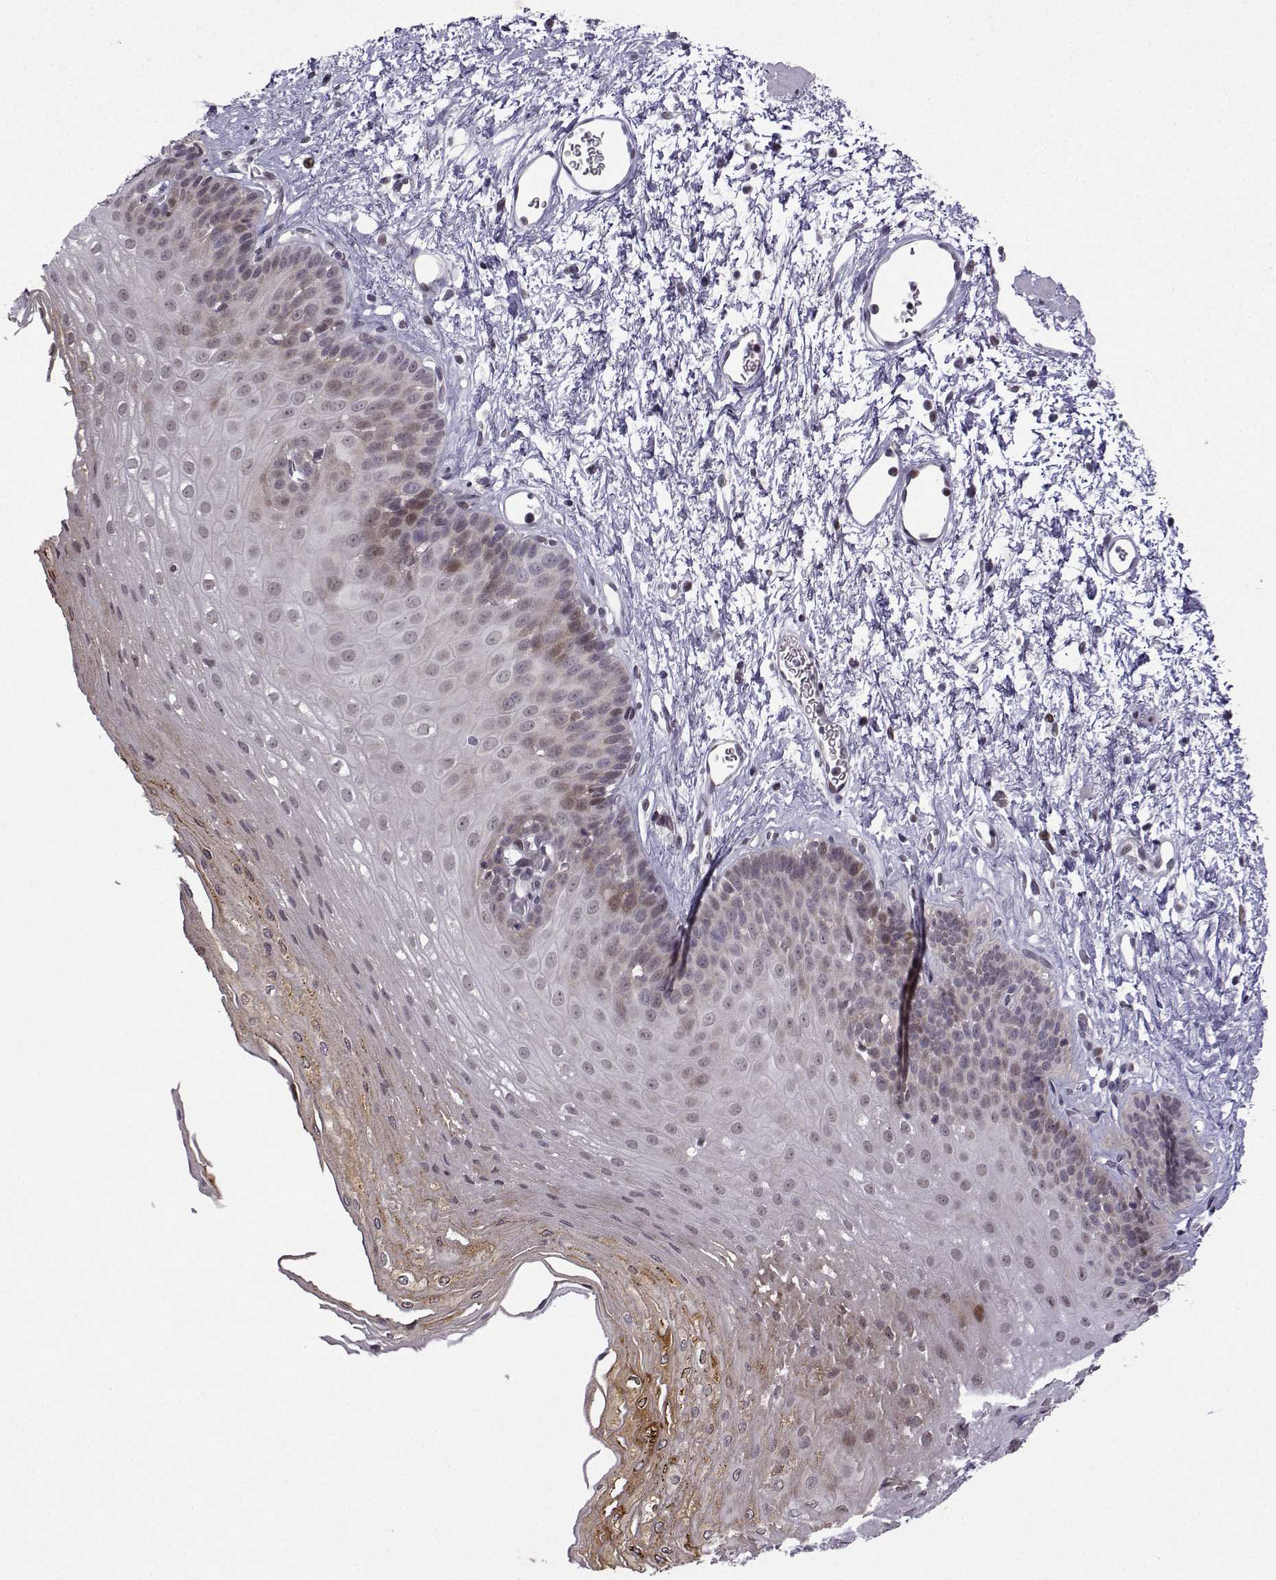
{"staining": {"intensity": "weak", "quantity": "<25%", "location": "nuclear"}, "tissue": "esophagus", "cell_type": "Squamous epithelial cells", "image_type": "normal", "snomed": [{"axis": "morphology", "description": "Normal tissue, NOS"}, {"axis": "topography", "description": "Esophagus"}], "caption": "Immunohistochemistry (IHC) of normal esophagus shows no positivity in squamous epithelial cells. The staining was performed using DAB to visualize the protein expression in brown, while the nuclei were stained in blue with hematoxylin (Magnification: 20x).", "gene": "FGF3", "patient": {"sex": "female", "age": 62}}